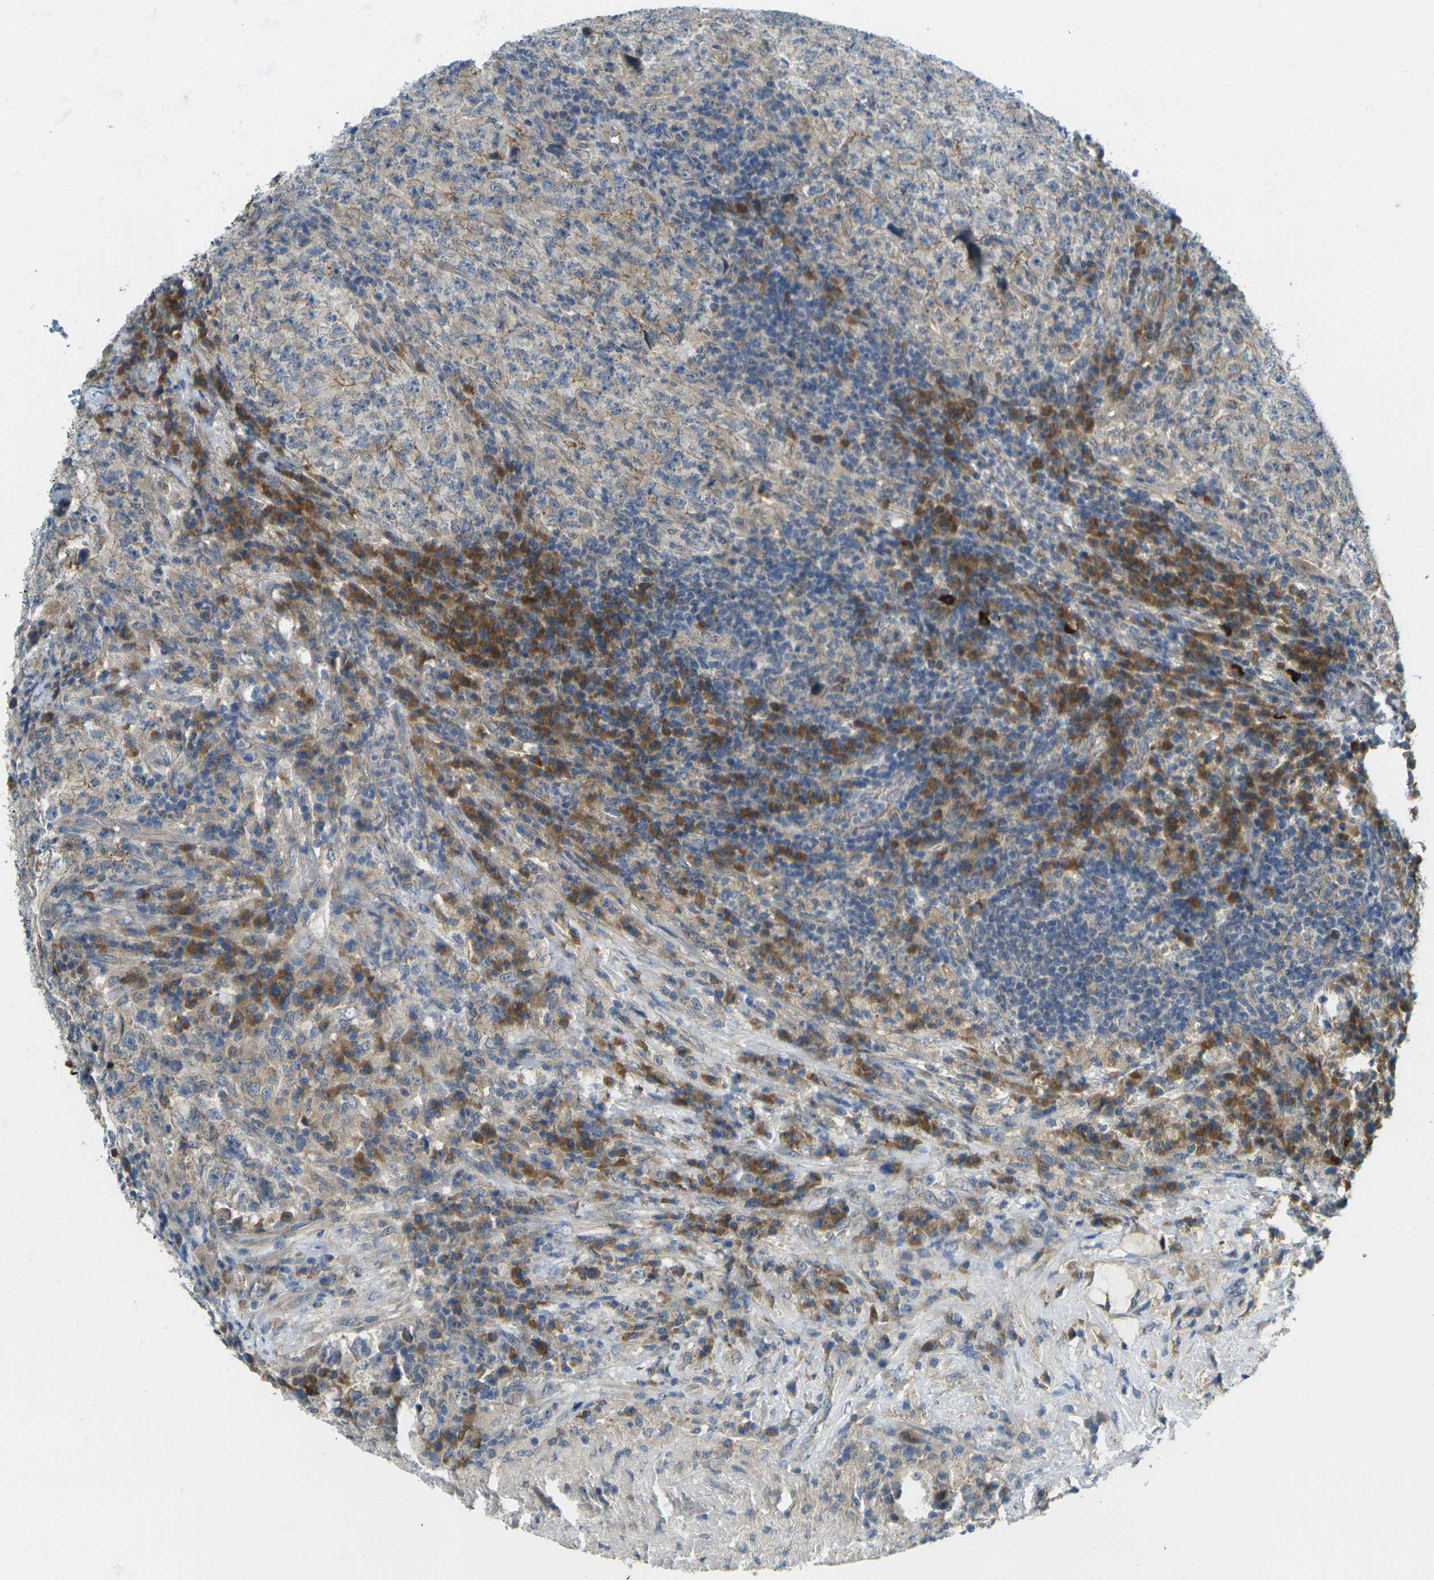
{"staining": {"intensity": "weak", "quantity": "<25%", "location": "cytoplasmic/membranous"}, "tissue": "testis cancer", "cell_type": "Tumor cells", "image_type": "cancer", "snomed": [{"axis": "morphology", "description": "Necrosis, NOS"}, {"axis": "morphology", "description": "Carcinoma, Embryonal, NOS"}, {"axis": "topography", "description": "Testis"}], "caption": "The micrograph demonstrates no significant expression in tumor cells of testis cancer (embryonal carcinoma).", "gene": "RHBDD1", "patient": {"sex": "male", "age": 19}}